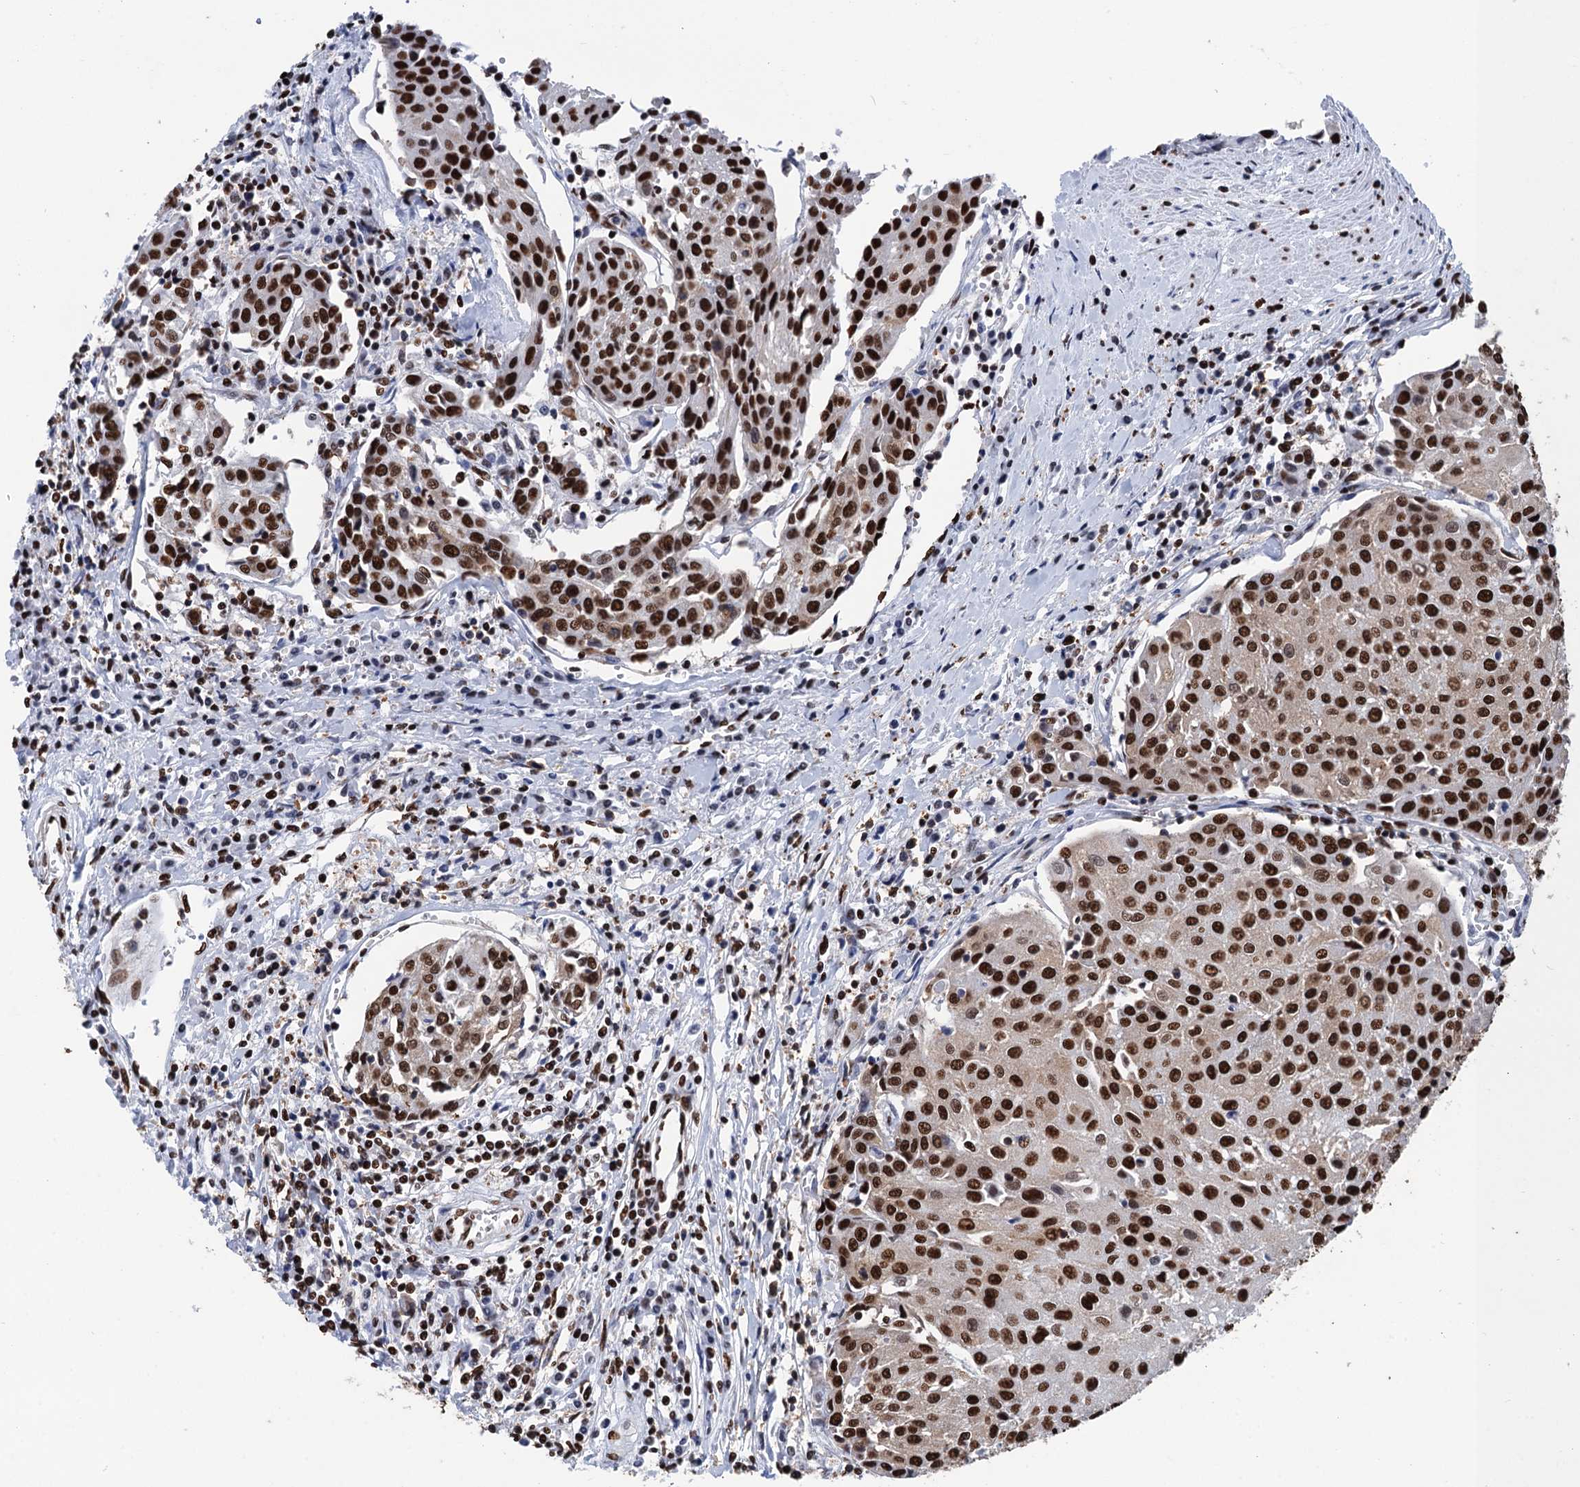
{"staining": {"intensity": "strong", "quantity": ">75%", "location": "nuclear"}, "tissue": "urothelial cancer", "cell_type": "Tumor cells", "image_type": "cancer", "snomed": [{"axis": "morphology", "description": "Urothelial carcinoma, High grade"}, {"axis": "topography", "description": "Urinary bladder"}], "caption": "Strong nuclear expression is identified in about >75% of tumor cells in urothelial cancer.", "gene": "UBA2", "patient": {"sex": "female", "age": 85}}